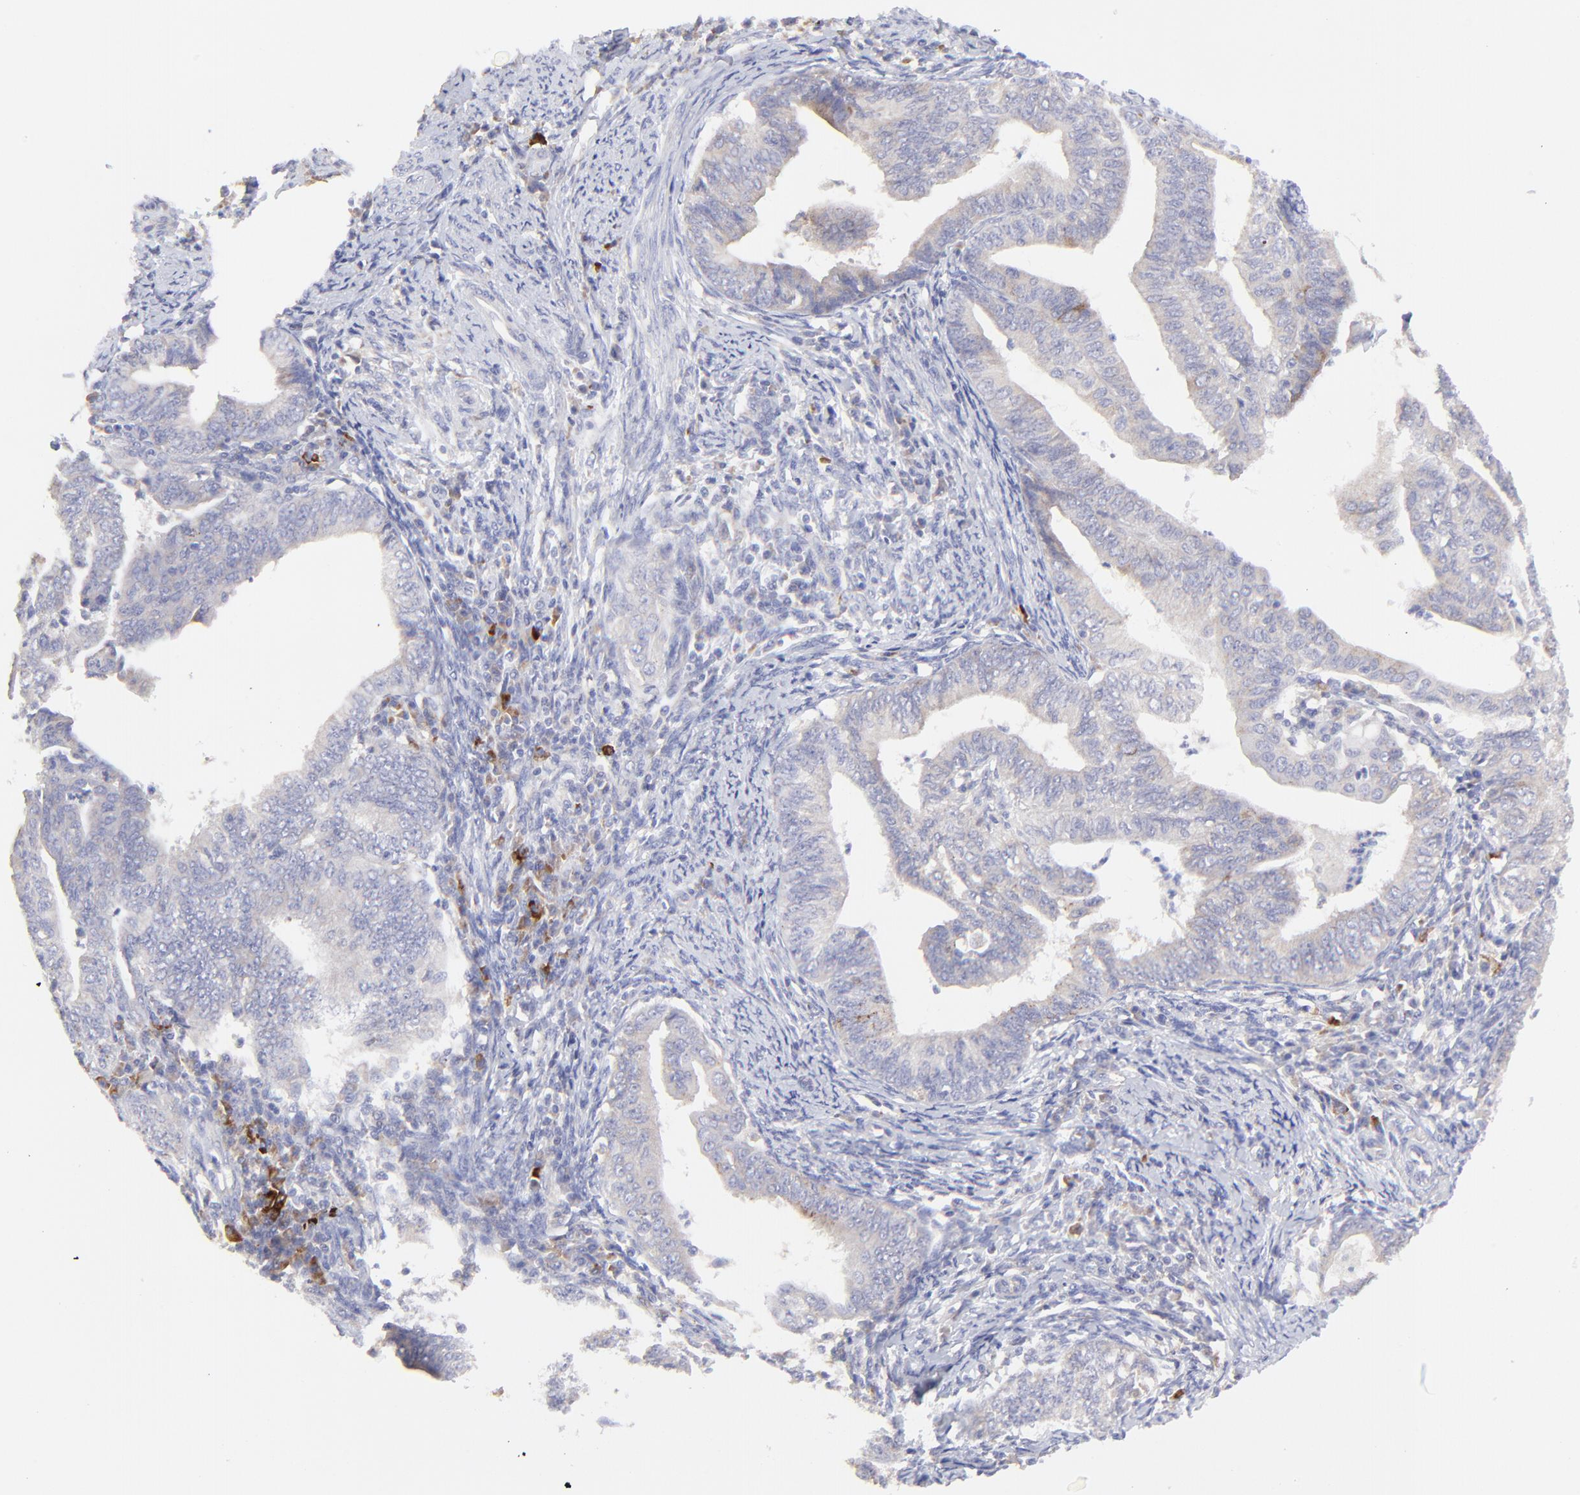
{"staining": {"intensity": "weak", "quantity": "<25%", "location": "cytoplasmic/membranous"}, "tissue": "endometrial cancer", "cell_type": "Tumor cells", "image_type": "cancer", "snomed": [{"axis": "morphology", "description": "Adenocarcinoma, NOS"}, {"axis": "topography", "description": "Endometrium"}], "caption": "Tumor cells show no significant expression in endometrial cancer (adenocarcinoma).", "gene": "LHFPL1", "patient": {"sex": "female", "age": 66}}